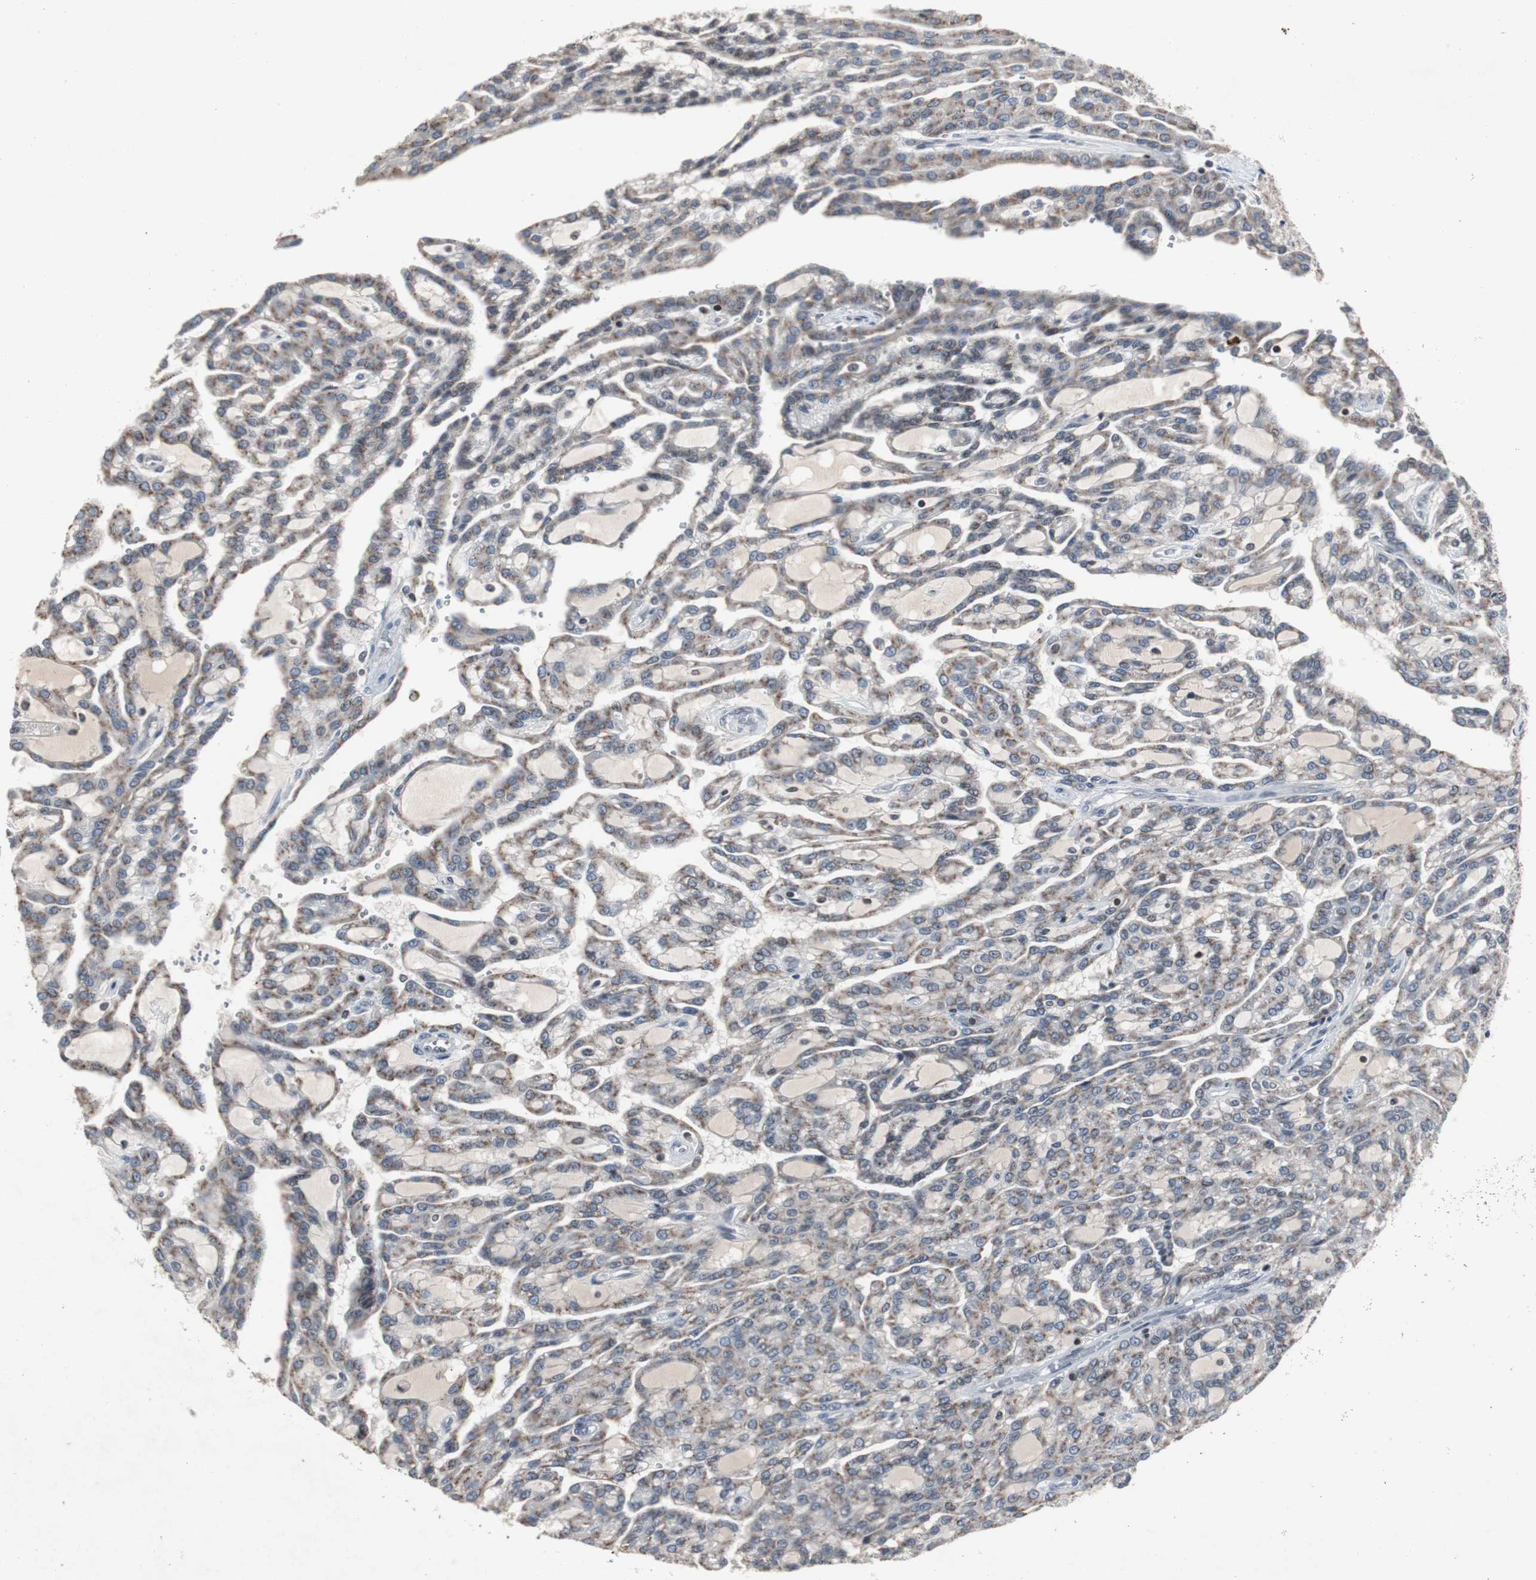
{"staining": {"intensity": "moderate", "quantity": "25%-75%", "location": "cytoplasmic/membranous"}, "tissue": "renal cancer", "cell_type": "Tumor cells", "image_type": "cancer", "snomed": [{"axis": "morphology", "description": "Adenocarcinoma, NOS"}, {"axis": "topography", "description": "Kidney"}], "caption": "Tumor cells show moderate cytoplasmic/membranous expression in about 25%-75% of cells in renal adenocarcinoma.", "gene": "ZNF396", "patient": {"sex": "male", "age": 63}}